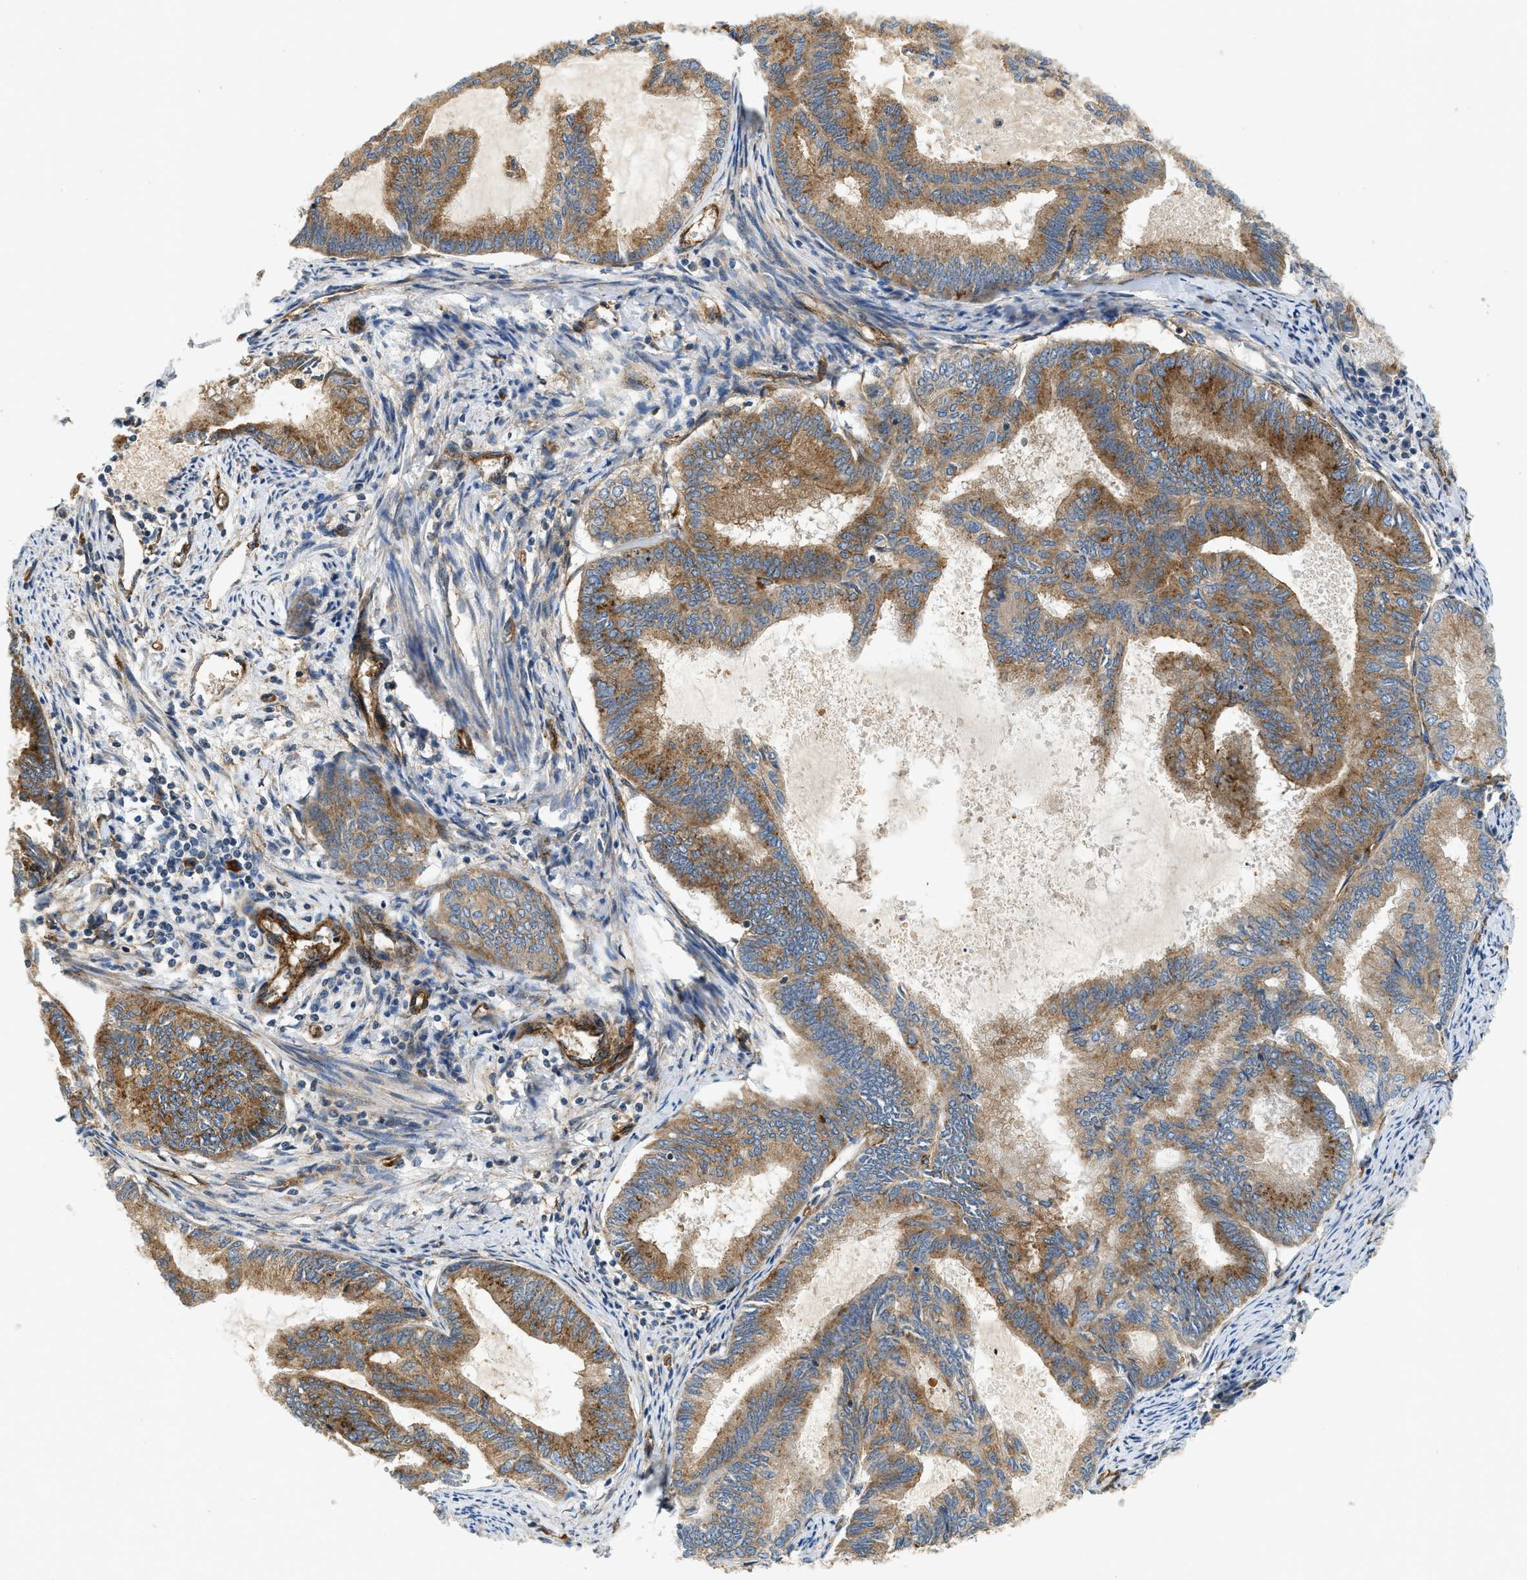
{"staining": {"intensity": "moderate", "quantity": ">75%", "location": "cytoplasmic/membranous"}, "tissue": "endometrial cancer", "cell_type": "Tumor cells", "image_type": "cancer", "snomed": [{"axis": "morphology", "description": "Adenocarcinoma, NOS"}, {"axis": "topography", "description": "Endometrium"}], "caption": "Protein analysis of endometrial cancer (adenocarcinoma) tissue exhibits moderate cytoplasmic/membranous staining in approximately >75% of tumor cells.", "gene": "HIP1", "patient": {"sex": "female", "age": 86}}